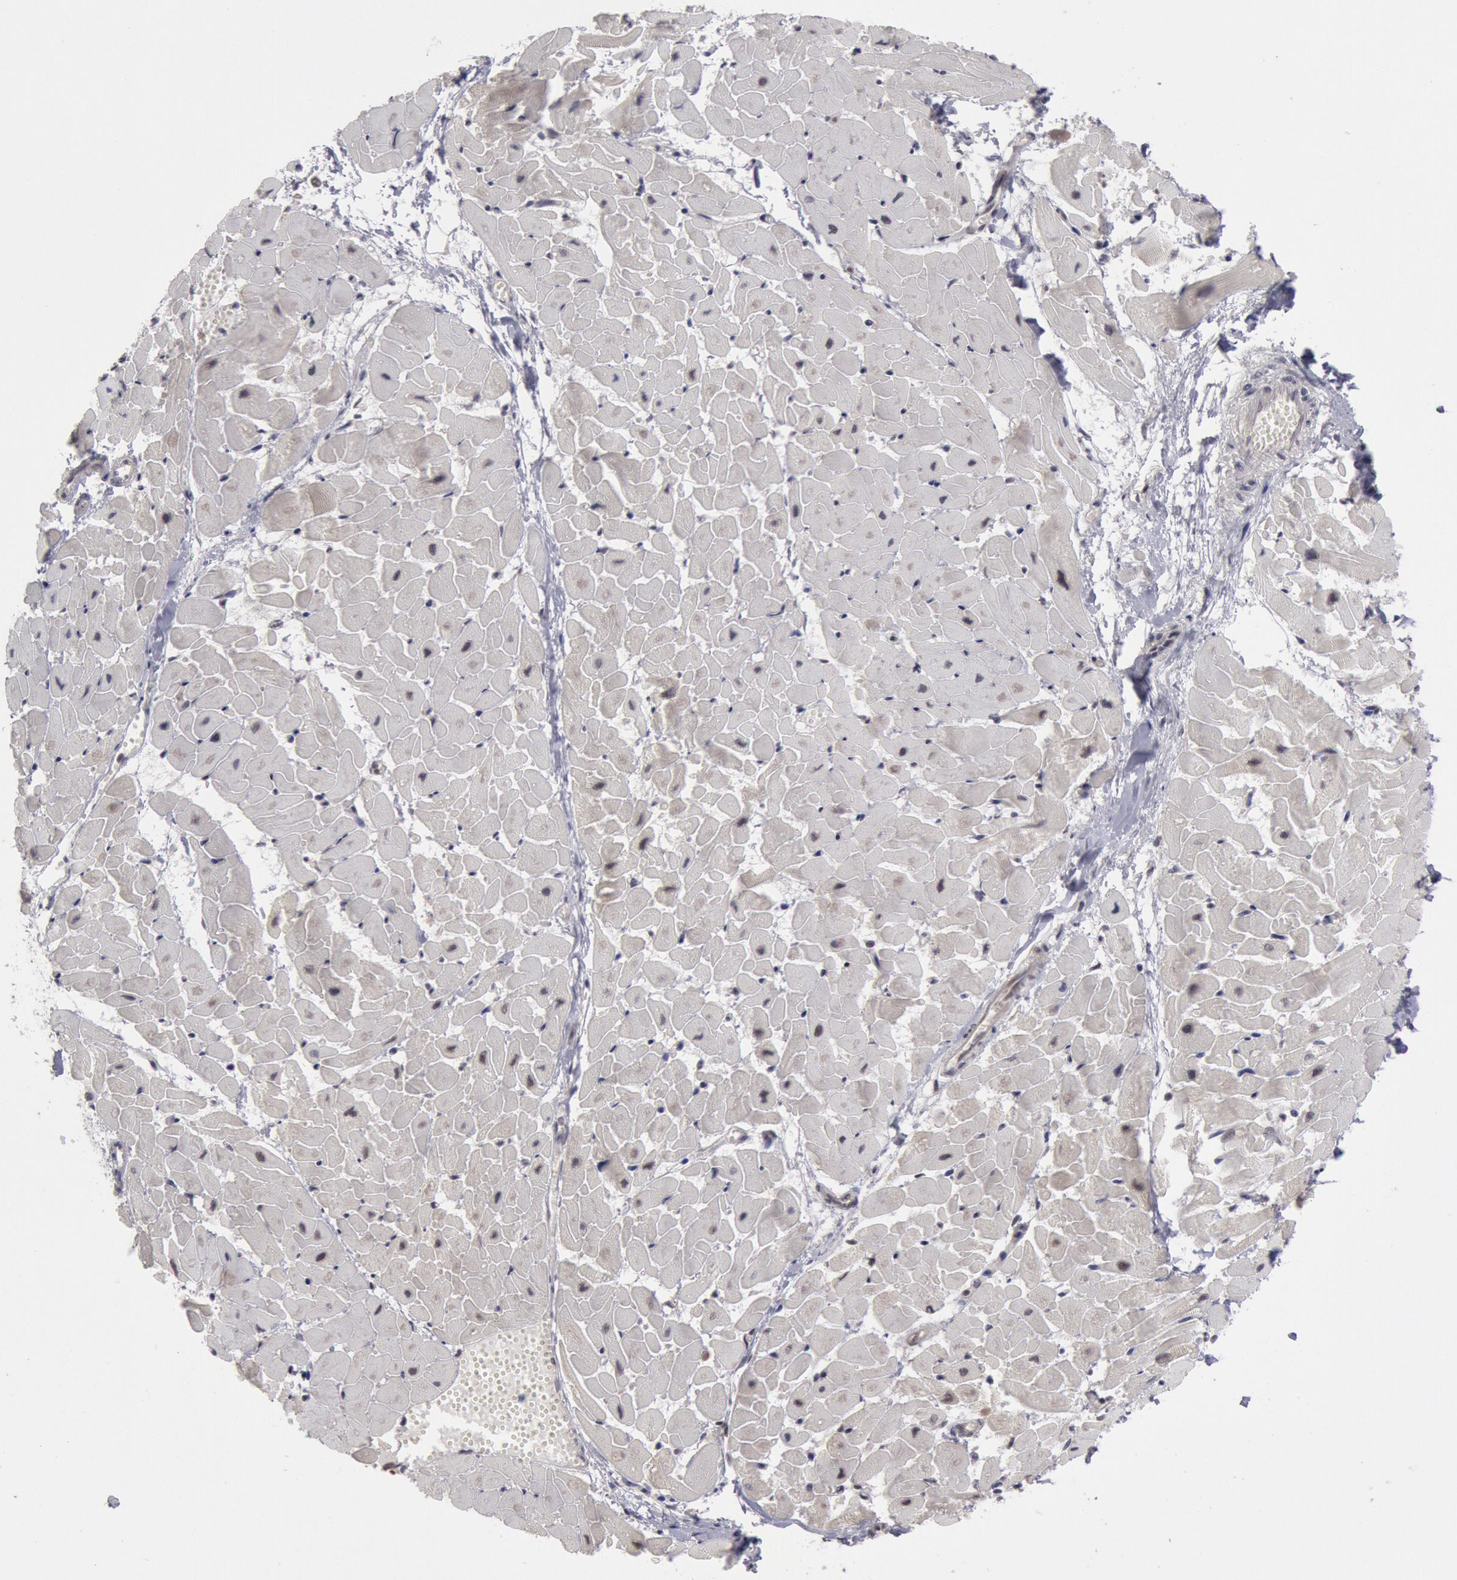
{"staining": {"intensity": "negative", "quantity": "none", "location": "none"}, "tissue": "heart muscle", "cell_type": "Cardiomyocytes", "image_type": "normal", "snomed": [{"axis": "morphology", "description": "Normal tissue, NOS"}, {"axis": "topography", "description": "Heart"}], "caption": "IHC histopathology image of normal human heart muscle stained for a protein (brown), which exhibits no staining in cardiomyocytes.", "gene": "PPP4R3B", "patient": {"sex": "female", "age": 19}}